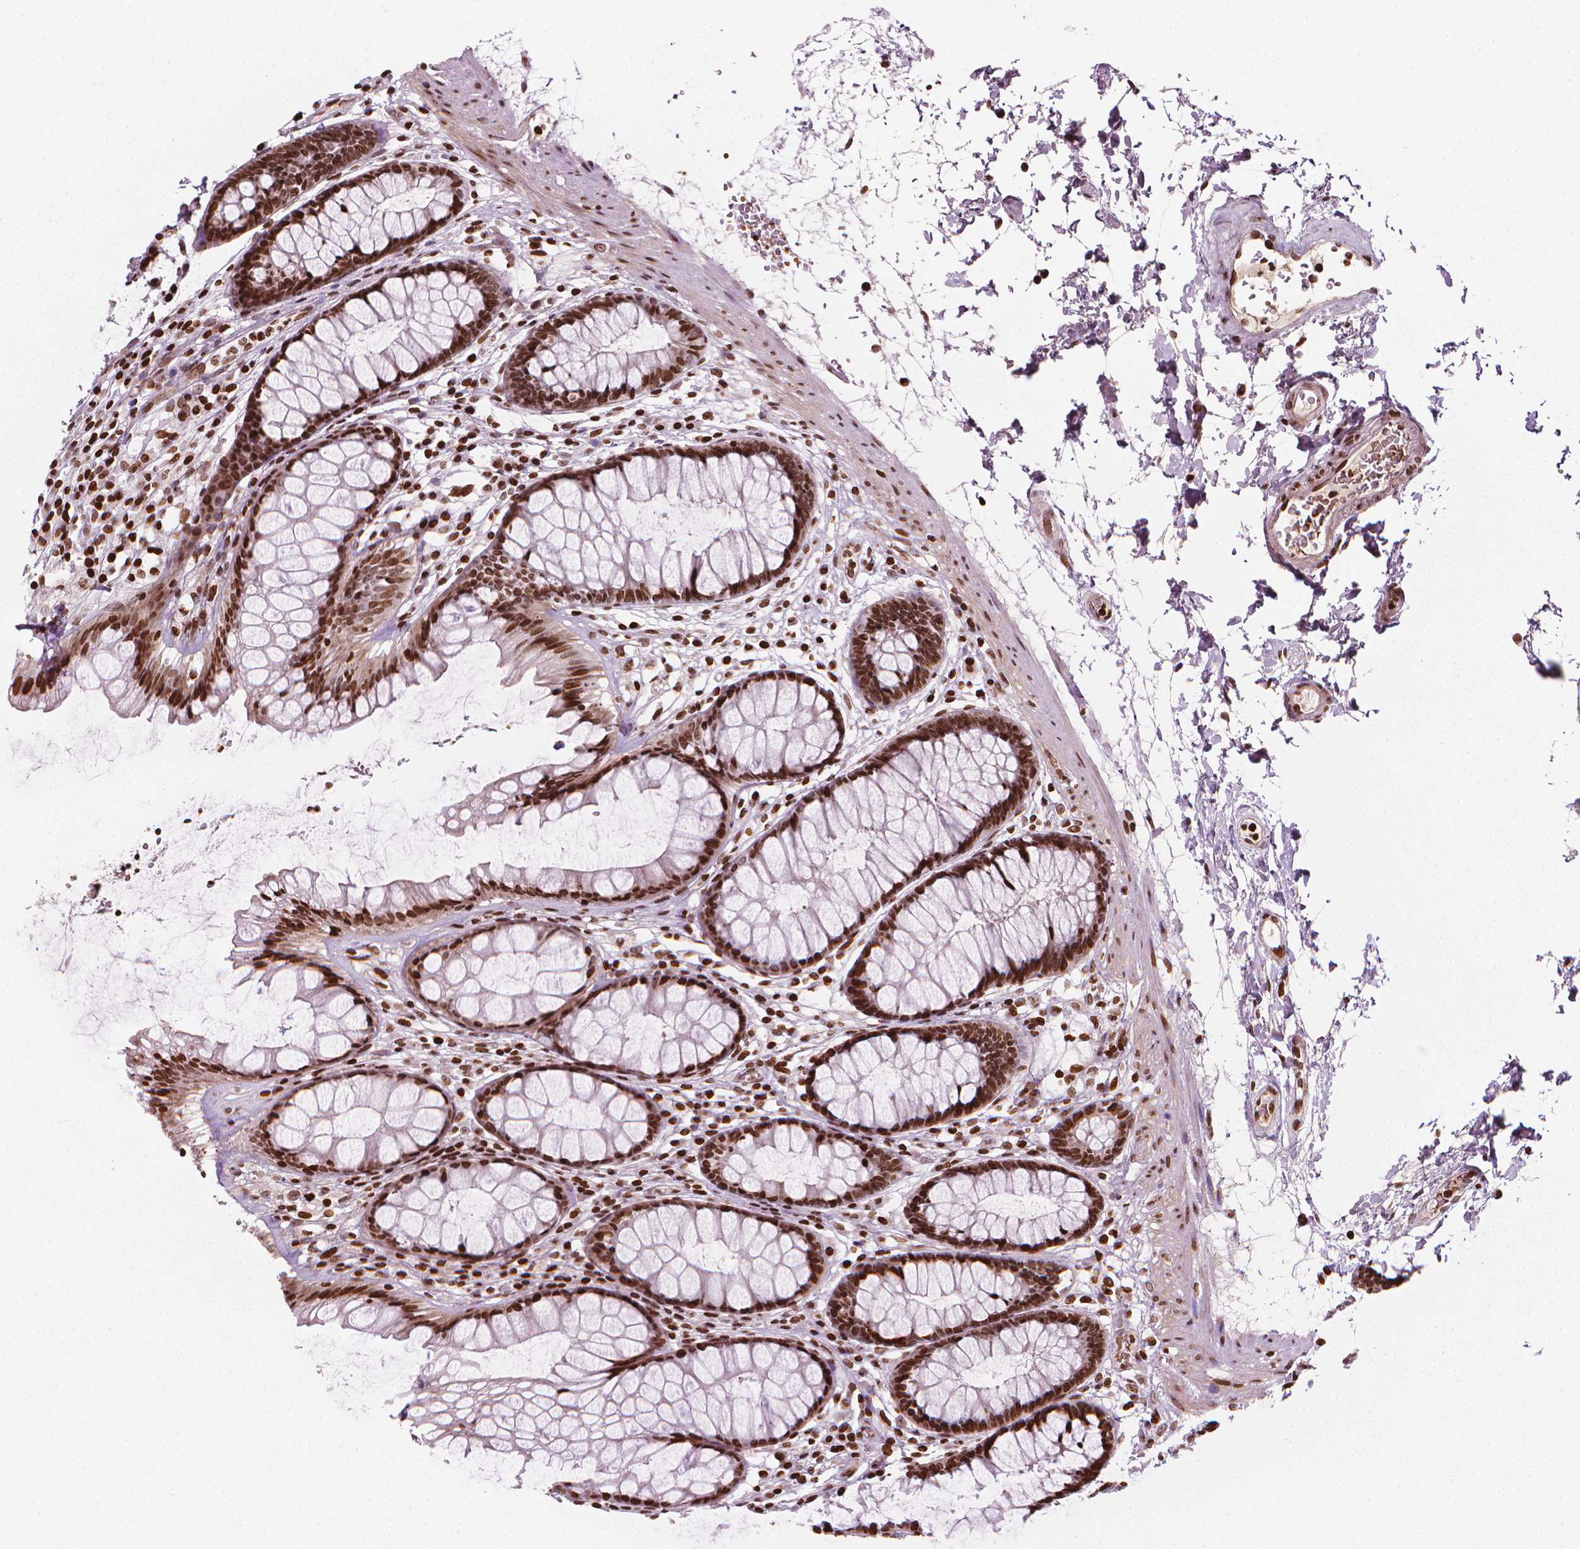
{"staining": {"intensity": "strong", "quantity": ">75%", "location": "nuclear"}, "tissue": "rectum", "cell_type": "Glandular cells", "image_type": "normal", "snomed": [{"axis": "morphology", "description": "Normal tissue, NOS"}, {"axis": "topography", "description": "Rectum"}], "caption": "Normal rectum reveals strong nuclear staining in approximately >75% of glandular cells (Stains: DAB in brown, nuclei in blue, Microscopy: brightfield microscopy at high magnification)..", "gene": "PIP4K2A", "patient": {"sex": "male", "age": 72}}